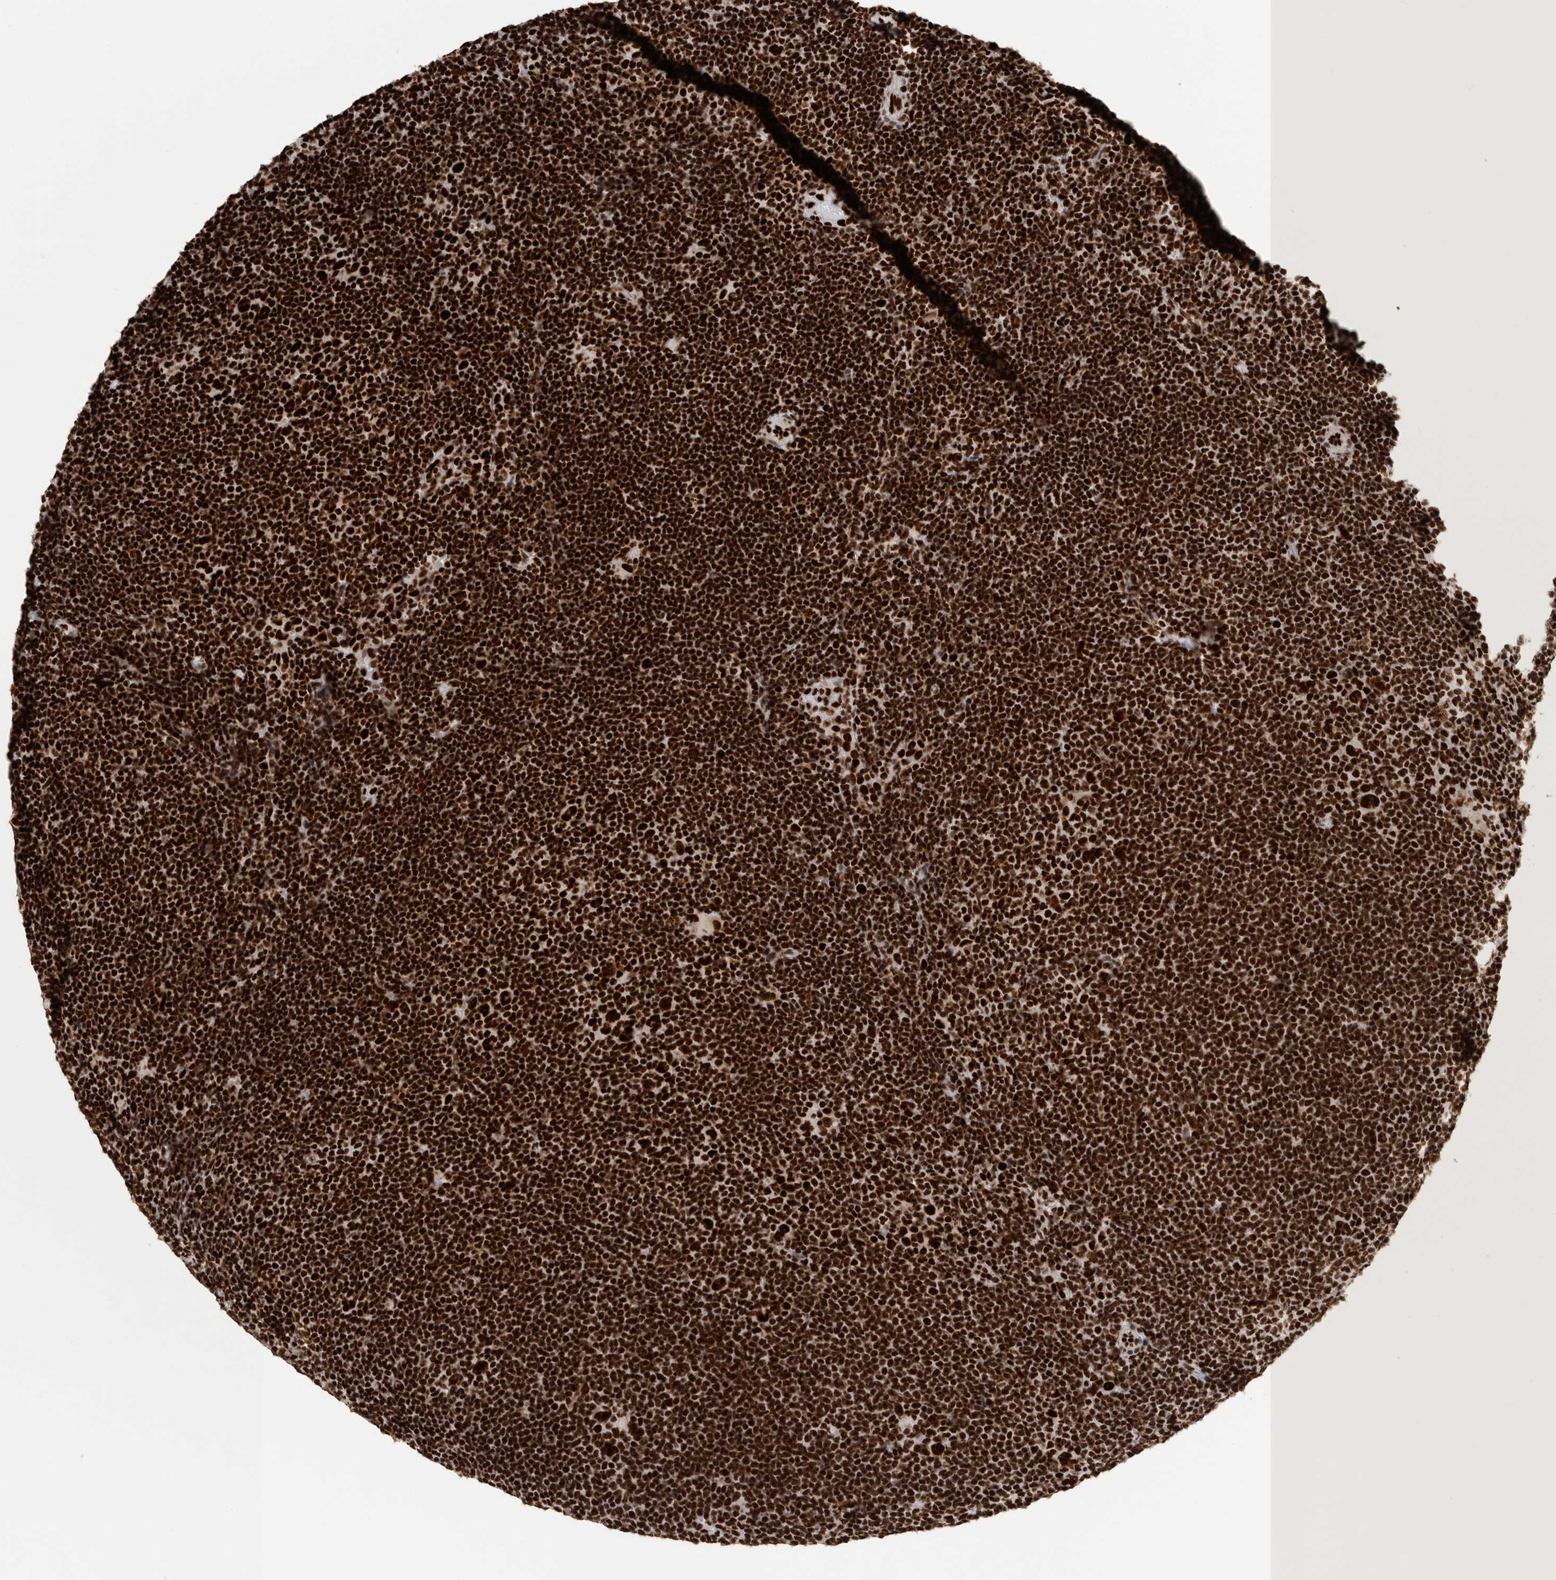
{"staining": {"intensity": "strong", "quantity": ">75%", "location": "nuclear"}, "tissue": "lymphoma", "cell_type": "Tumor cells", "image_type": "cancer", "snomed": [{"axis": "morphology", "description": "Hodgkin's disease, NOS"}, {"axis": "topography", "description": "Lymph node"}], "caption": "Tumor cells show high levels of strong nuclear positivity in approximately >75% of cells in human lymphoma. Nuclei are stained in blue.", "gene": "BCLAF1", "patient": {"sex": "female", "age": 57}}